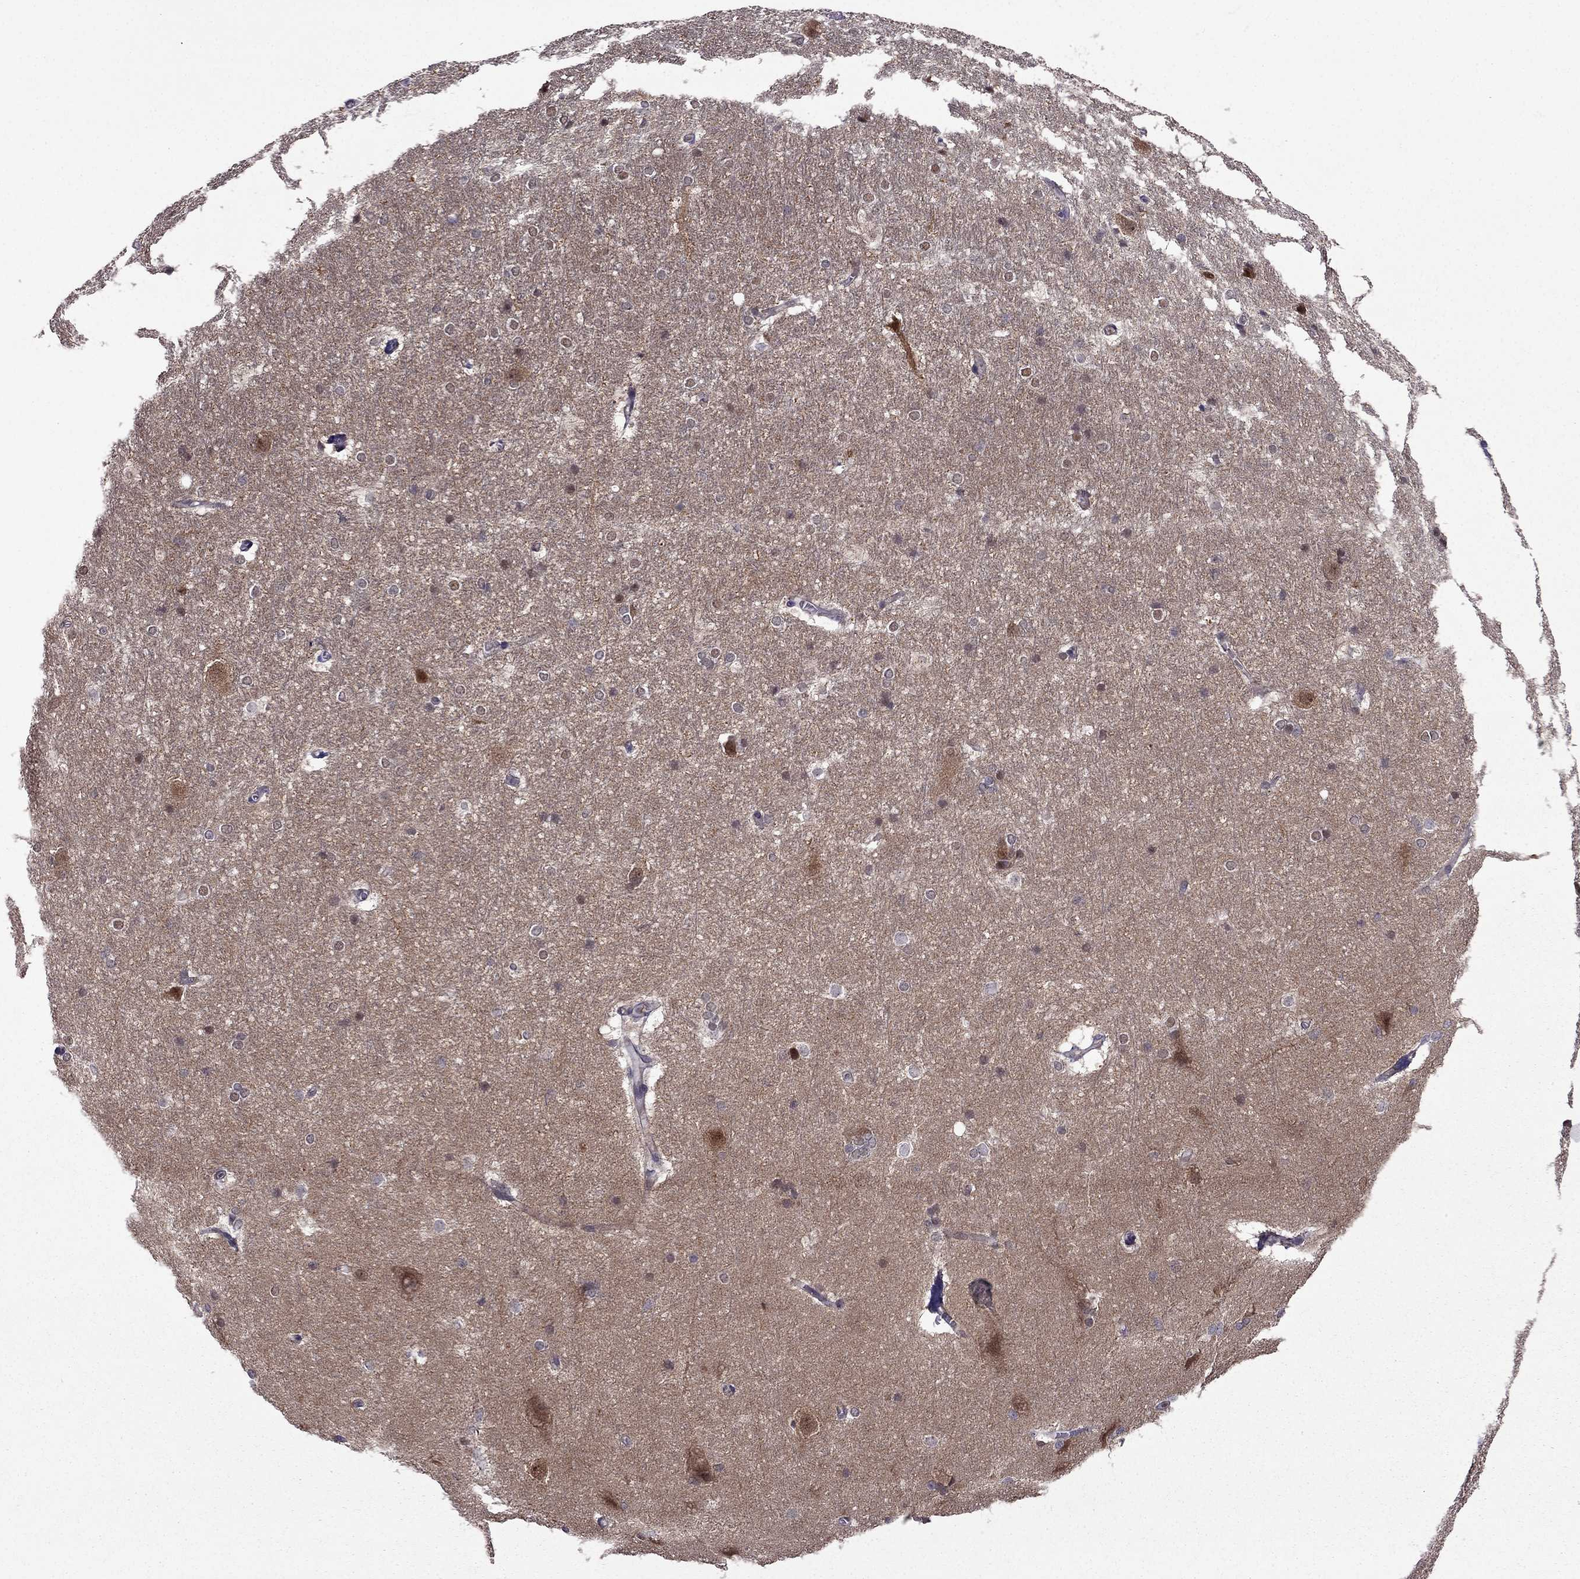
{"staining": {"intensity": "negative", "quantity": "none", "location": "none"}, "tissue": "hippocampus", "cell_type": "Glial cells", "image_type": "normal", "snomed": [{"axis": "morphology", "description": "Normal tissue, NOS"}, {"axis": "topography", "description": "Cerebral cortex"}, {"axis": "topography", "description": "Hippocampus"}], "caption": "This image is of unremarkable hippocampus stained with immunohistochemistry (IHC) to label a protein in brown with the nuclei are counter-stained blue. There is no positivity in glial cells.", "gene": "CDK5", "patient": {"sex": "female", "age": 19}}